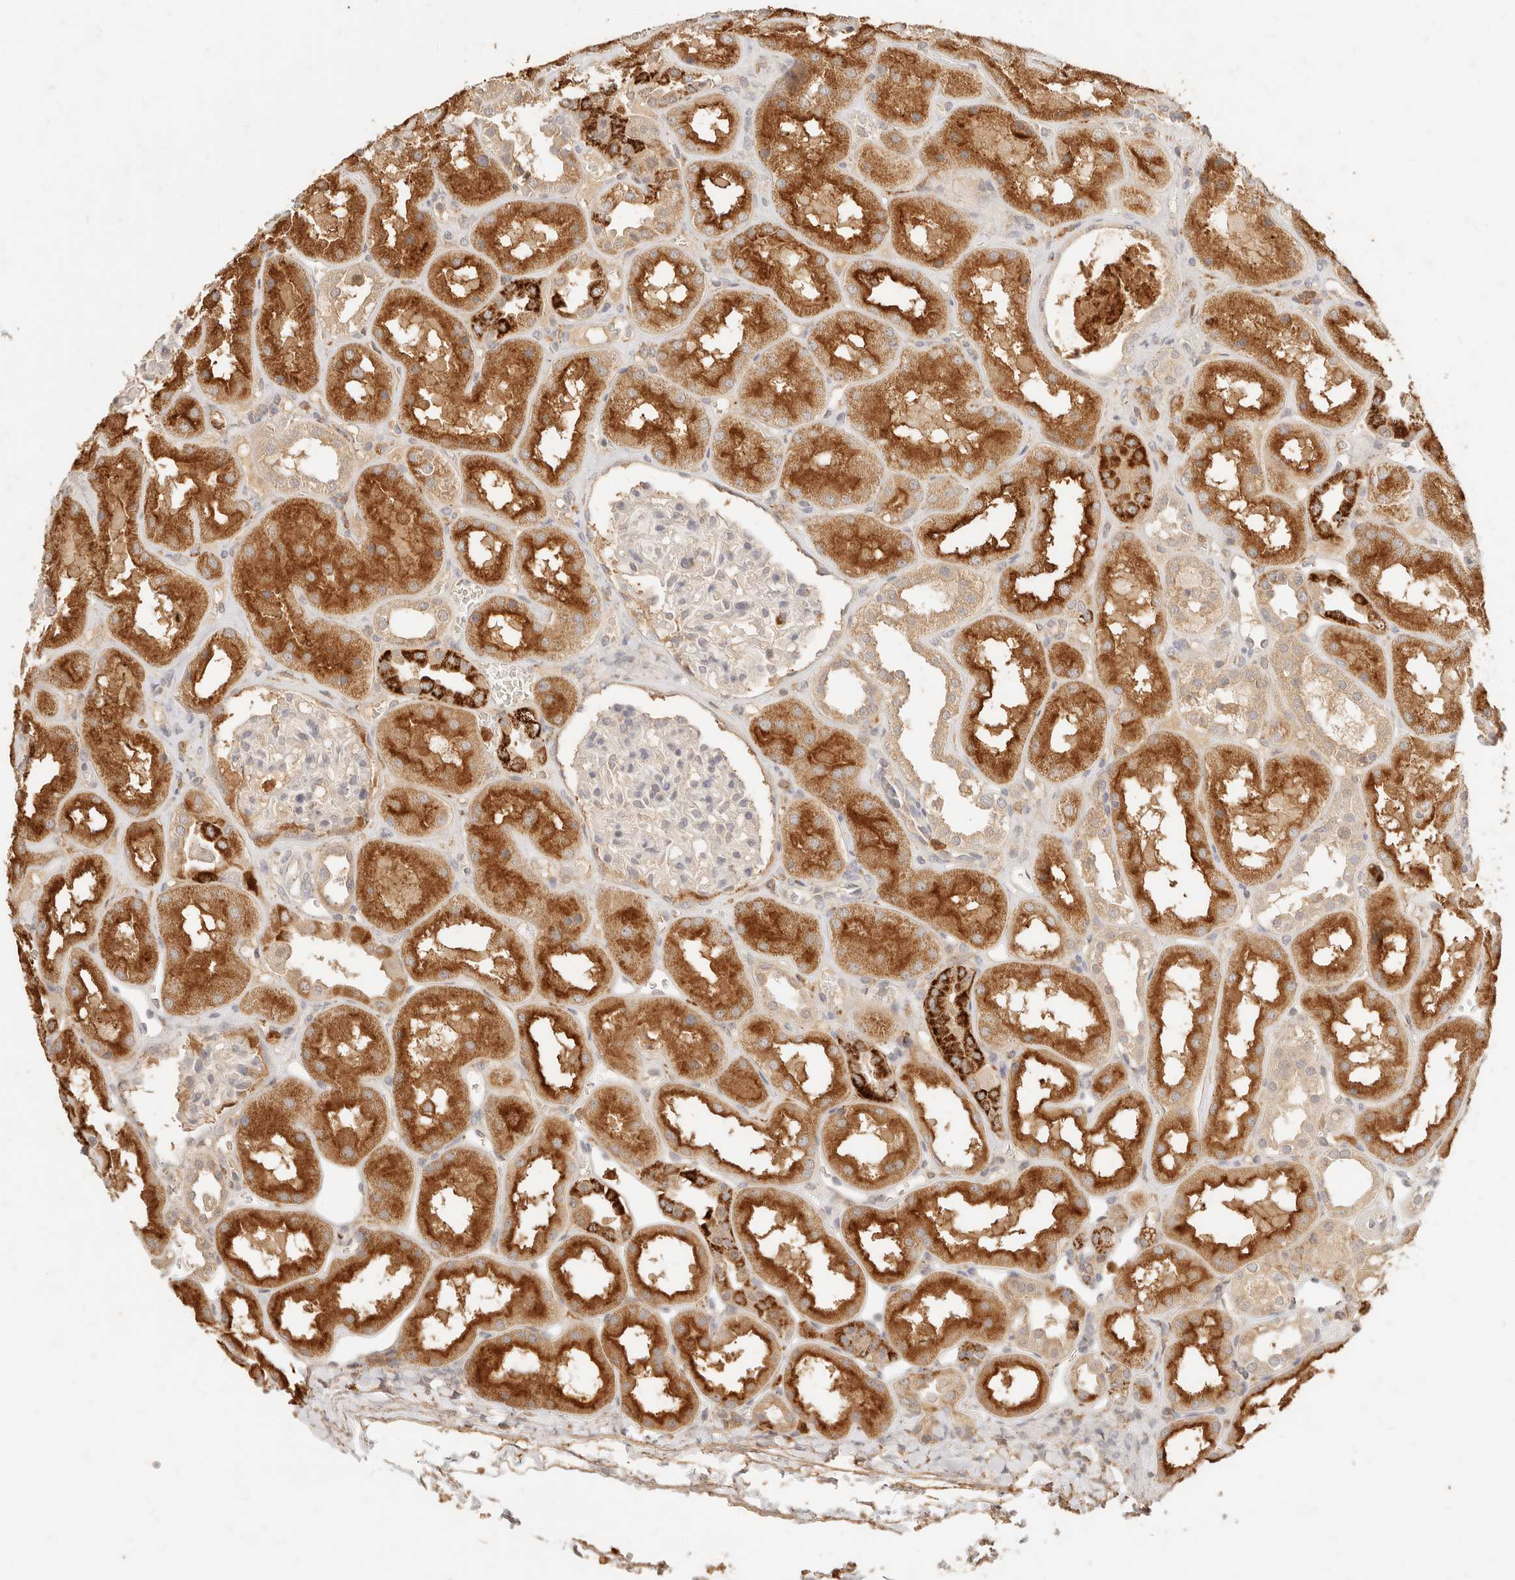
{"staining": {"intensity": "negative", "quantity": "none", "location": "none"}, "tissue": "kidney", "cell_type": "Cells in glomeruli", "image_type": "normal", "snomed": [{"axis": "morphology", "description": "Normal tissue, NOS"}, {"axis": "topography", "description": "Kidney"}], "caption": "Cells in glomeruli show no significant staining in normal kidney. (Stains: DAB immunohistochemistry (IHC) with hematoxylin counter stain, Microscopy: brightfield microscopy at high magnification).", "gene": "TMTC2", "patient": {"sex": "male", "age": 70}}